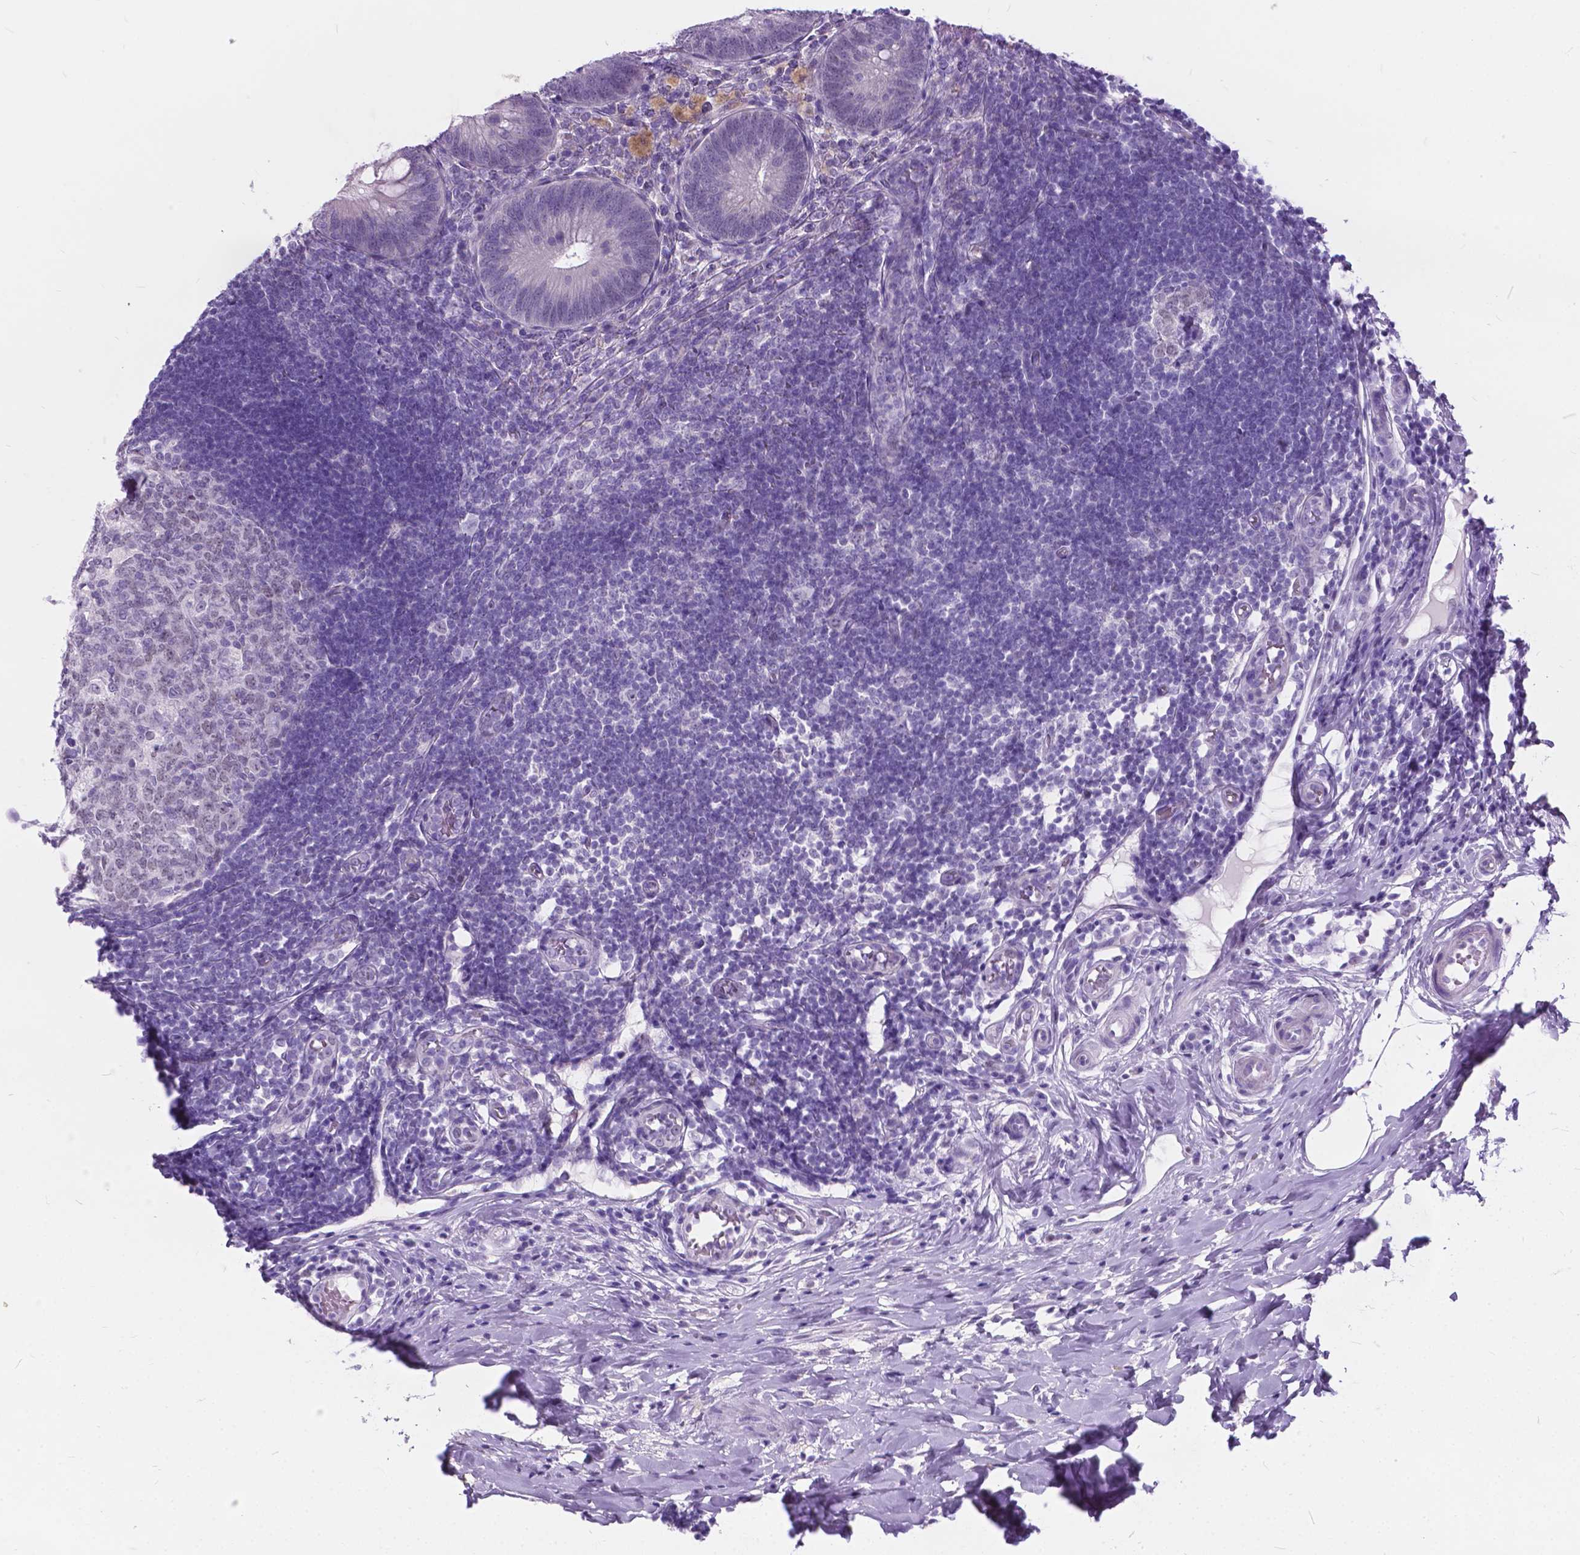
{"staining": {"intensity": "negative", "quantity": "none", "location": "none"}, "tissue": "appendix", "cell_type": "Glandular cells", "image_type": "normal", "snomed": [{"axis": "morphology", "description": "Normal tissue, NOS"}, {"axis": "morphology", "description": "Inflammation, NOS"}, {"axis": "topography", "description": "Appendix"}], "caption": "The histopathology image demonstrates no staining of glandular cells in normal appendix. (DAB (3,3'-diaminobenzidine) IHC, high magnification).", "gene": "BSND", "patient": {"sex": "male", "age": 16}}